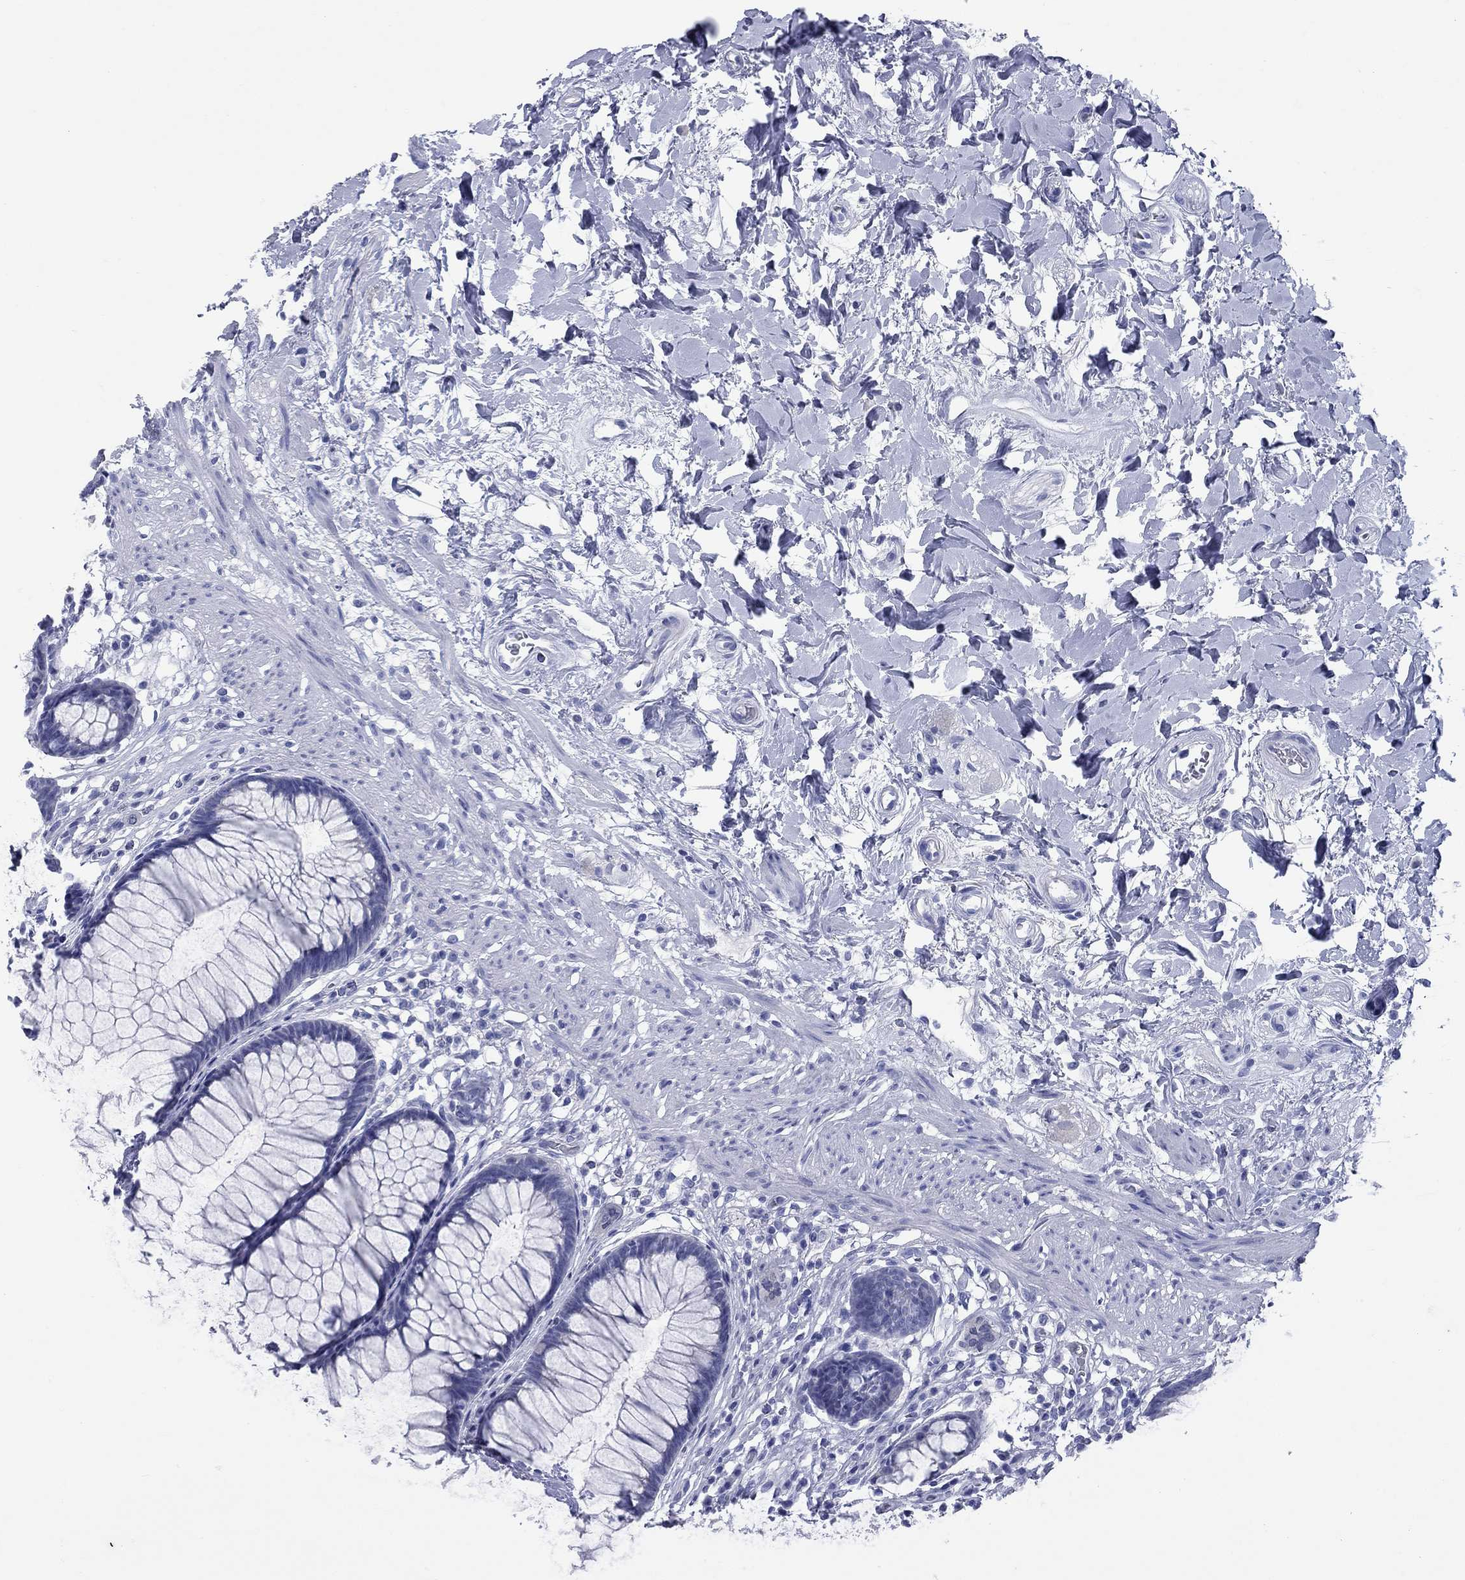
{"staining": {"intensity": "negative", "quantity": "none", "location": "none"}, "tissue": "rectum", "cell_type": "Glandular cells", "image_type": "normal", "snomed": [{"axis": "morphology", "description": "Normal tissue, NOS"}, {"axis": "topography", "description": "Smooth muscle"}, {"axis": "topography", "description": "Rectum"}], "caption": "Glandular cells are negative for brown protein staining in benign rectum. (Stains: DAB immunohistochemistry with hematoxylin counter stain, Microscopy: brightfield microscopy at high magnification).", "gene": "CCNA1", "patient": {"sex": "male", "age": 53}}